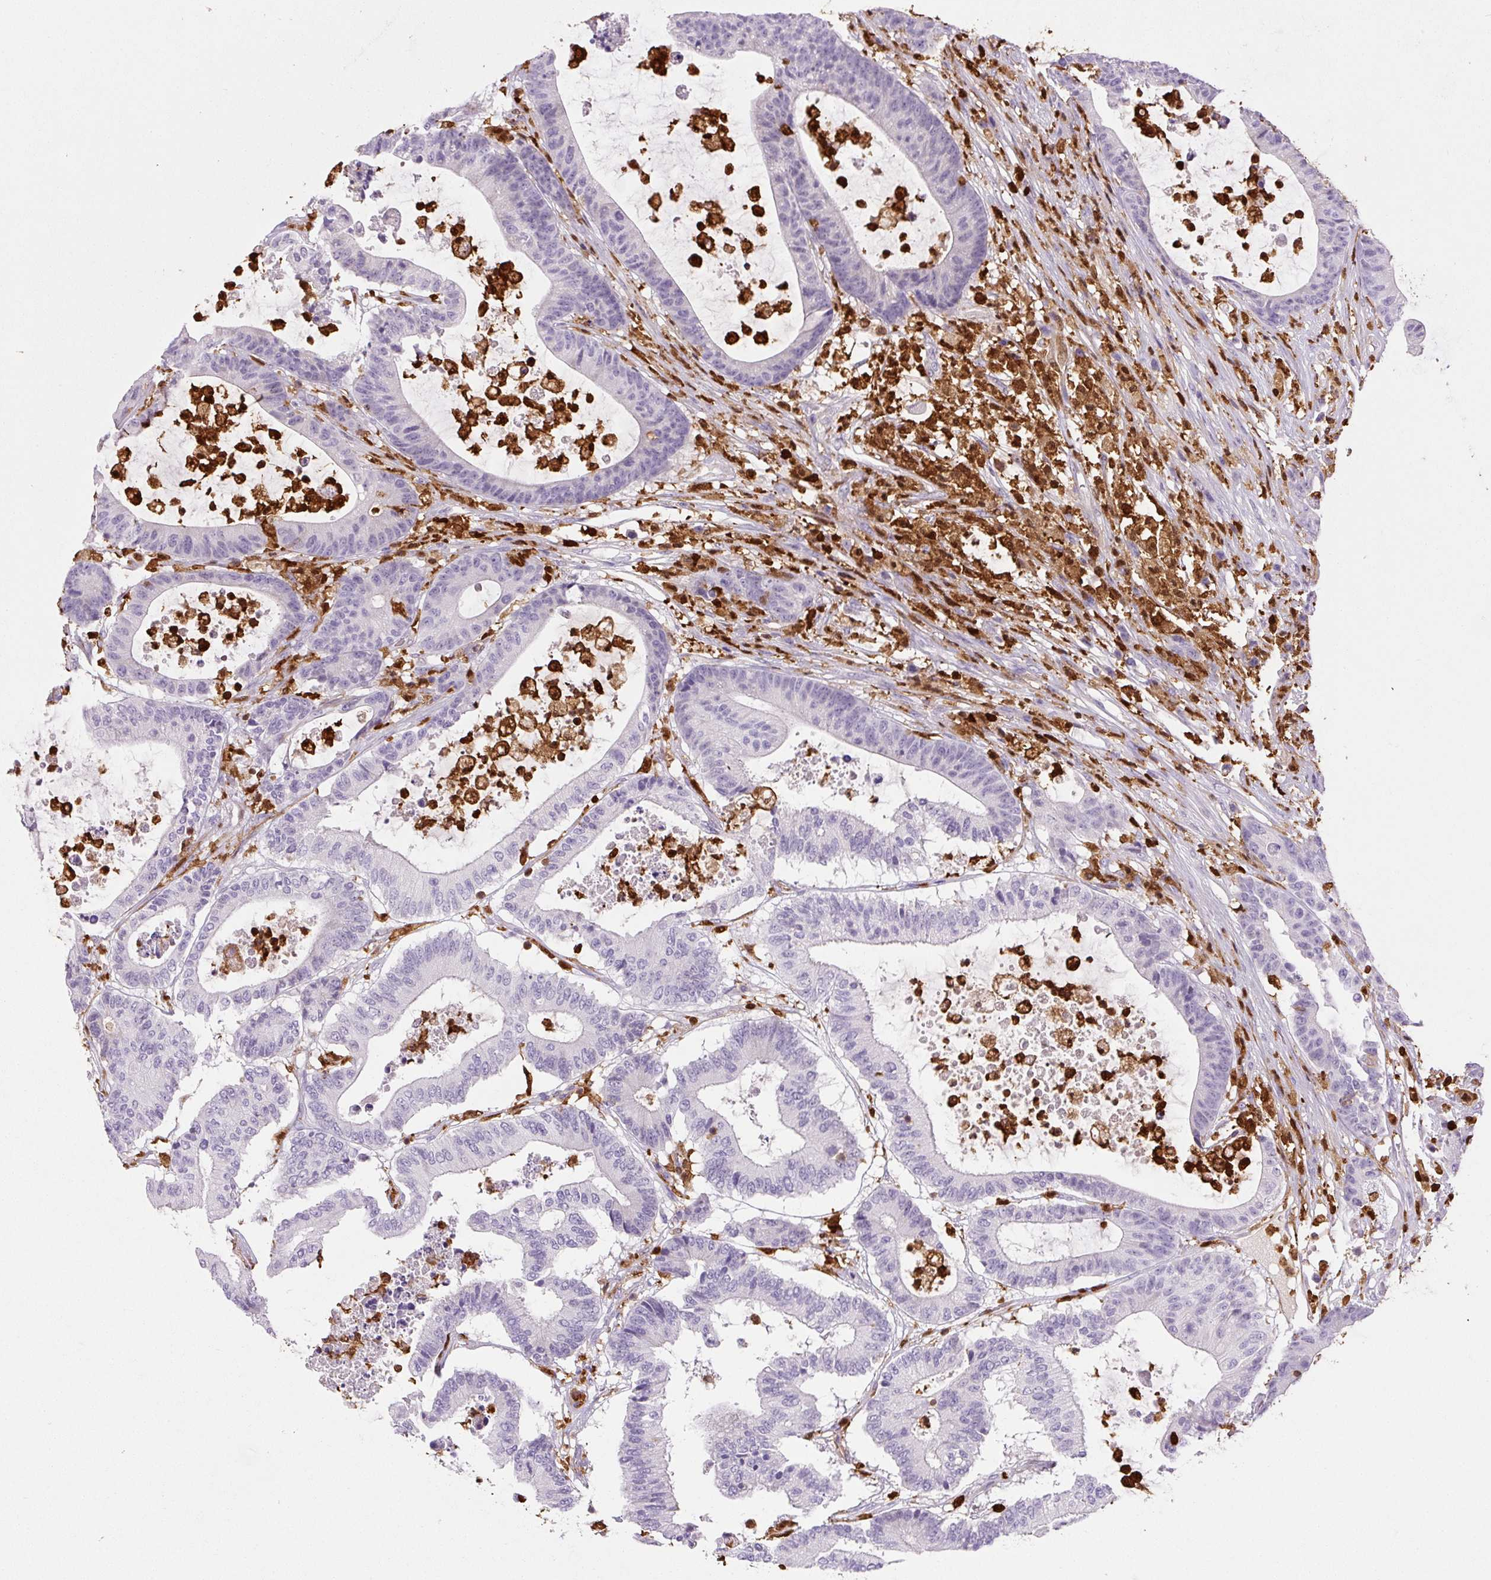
{"staining": {"intensity": "negative", "quantity": "none", "location": "none"}, "tissue": "colorectal cancer", "cell_type": "Tumor cells", "image_type": "cancer", "snomed": [{"axis": "morphology", "description": "Adenocarcinoma, NOS"}, {"axis": "topography", "description": "Colon"}], "caption": "Immunohistochemistry micrograph of neoplastic tissue: colorectal adenocarcinoma stained with DAB reveals no significant protein expression in tumor cells.", "gene": "S100A4", "patient": {"sex": "female", "age": 84}}